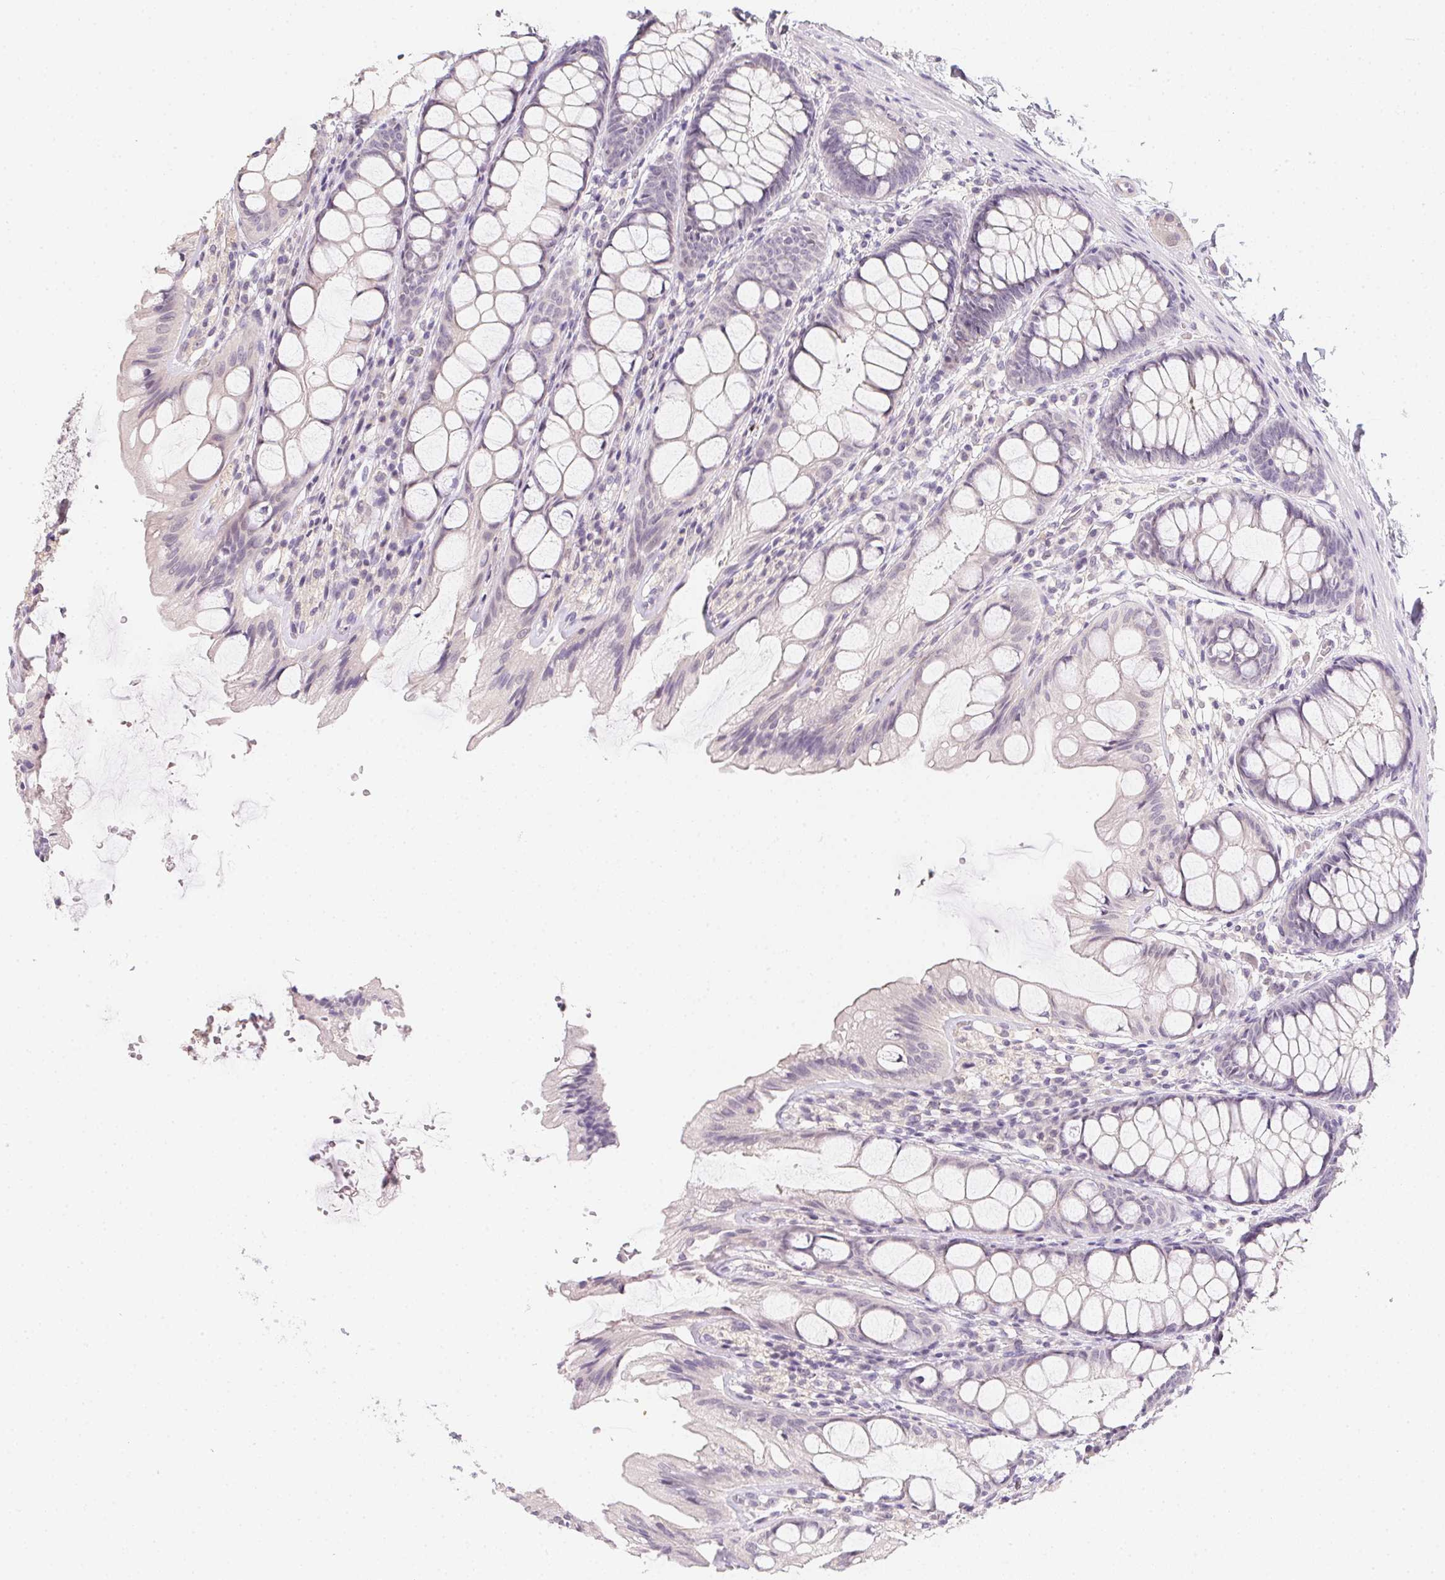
{"staining": {"intensity": "negative", "quantity": "none", "location": "none"}, "tissue": "colon", "cell_type": "Endothelial cells", "image_type": "normal", "snomed": [{"axis": "morphology", "description": "Normal tissue, NOS"}, {"axis": "topography", "description": "Colon"}], "caption": "Immunohistochemistry photomicrograph of unremarkable human colon stained for a protein (brown), which shows no positivity in endothelial cells. Nuclei are stained in blue.", "gene": "ZBBX", "patient": {"sex": "male", "age": 47}}